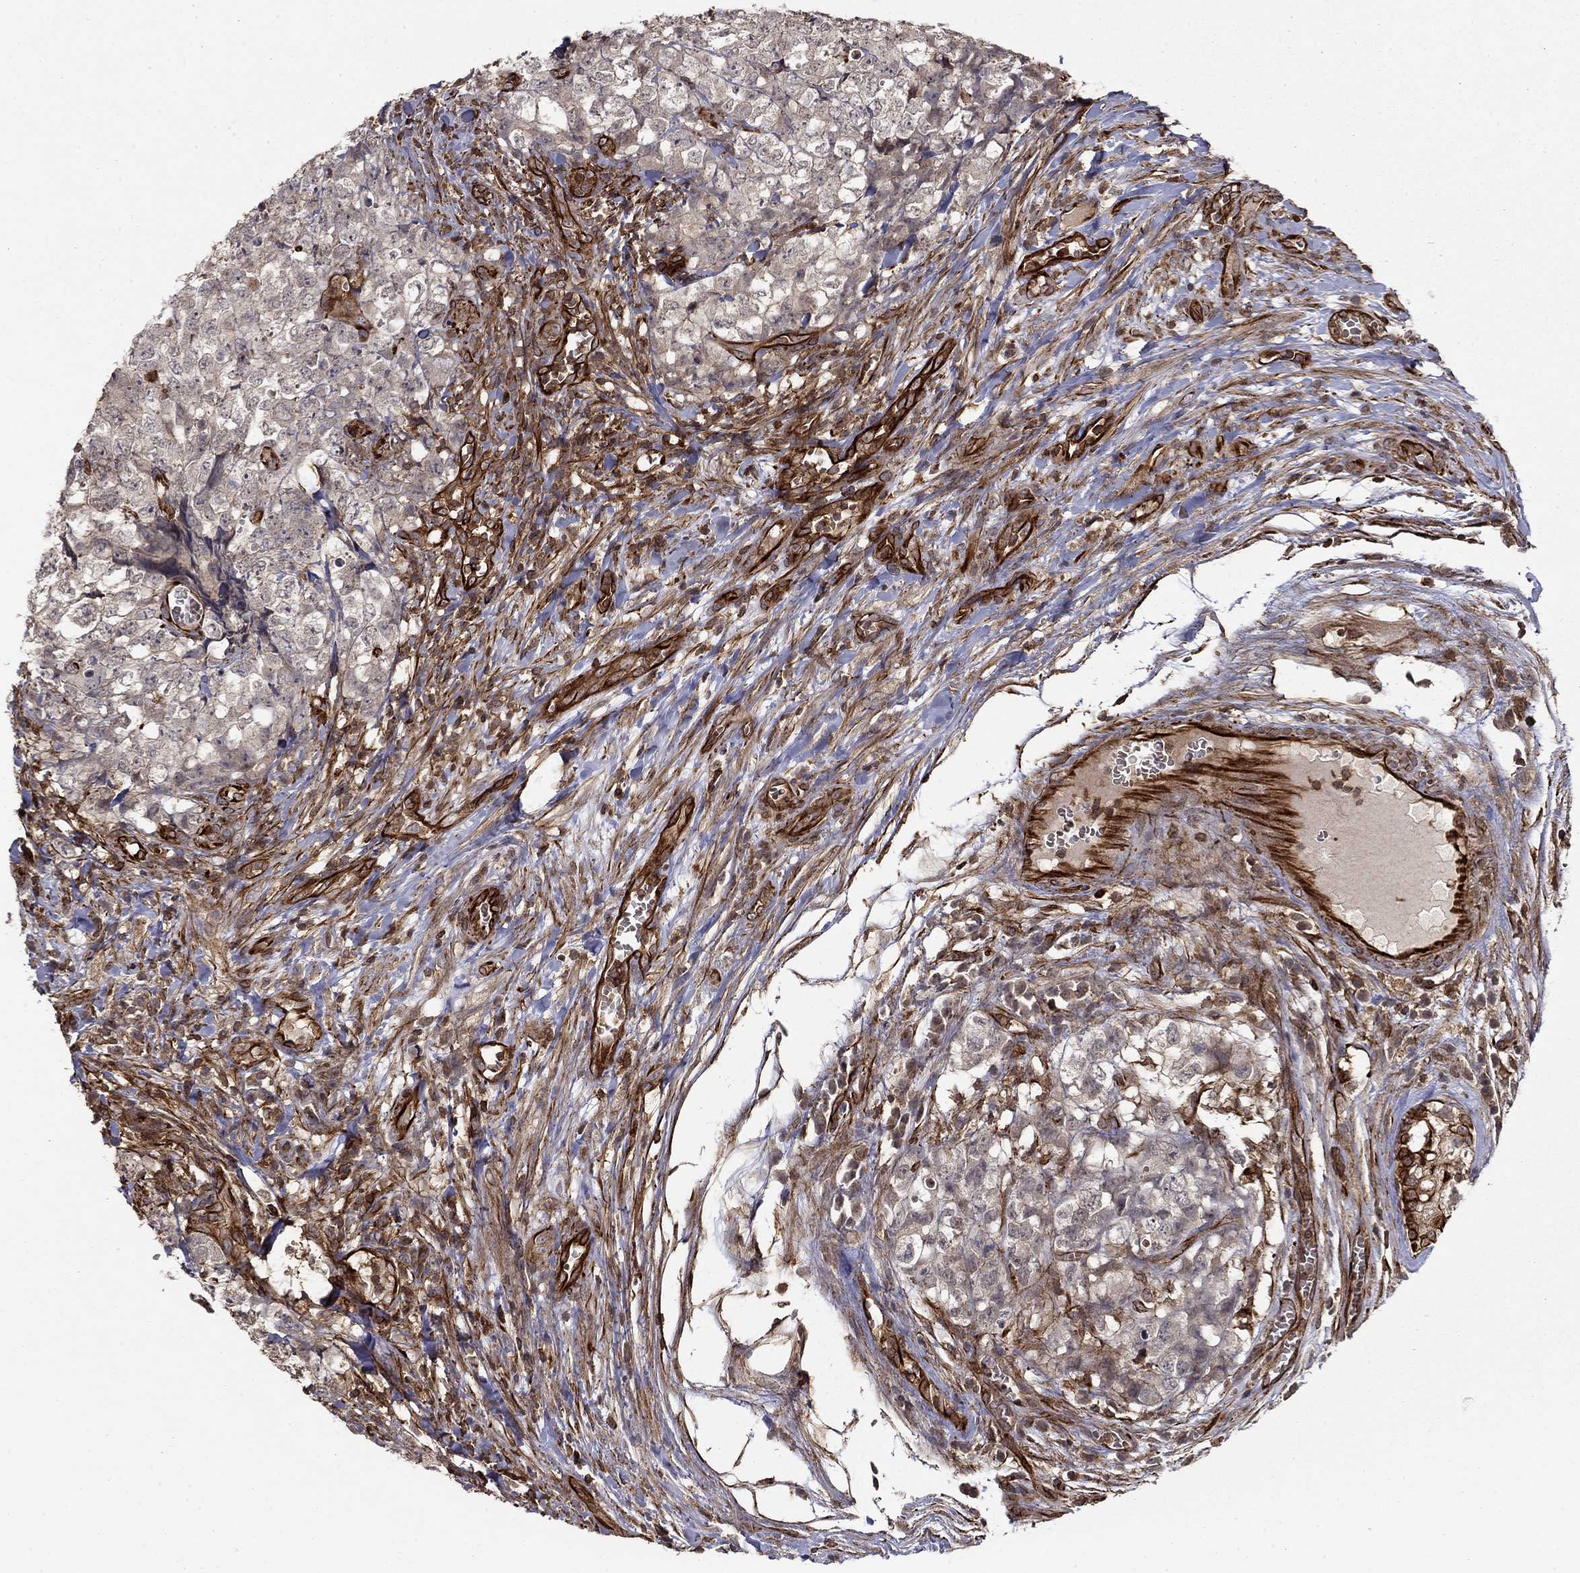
{"staining": {"intensity": "negative", "quantity": "none", "location": "none"}, "tissue": "testis cancer", "cell_type": "Tumor cells", "image_type": "cancer", "snomed": [{"axis": "morphology", "description": "Carcinoma, Embryonal, NOS"}, {"axis": "topography", "description": "Testis"}], "caption": "The photomicrograph displays no significant positivity in tumor cells of testis cancer. The staining is performed using DAB (3,3'-diaminobenzidine) brown chromogen with nuclei counter-stained in using hematoxylin.", "gene": "ADM", "patient": {"sex": "male", "age": 23}}